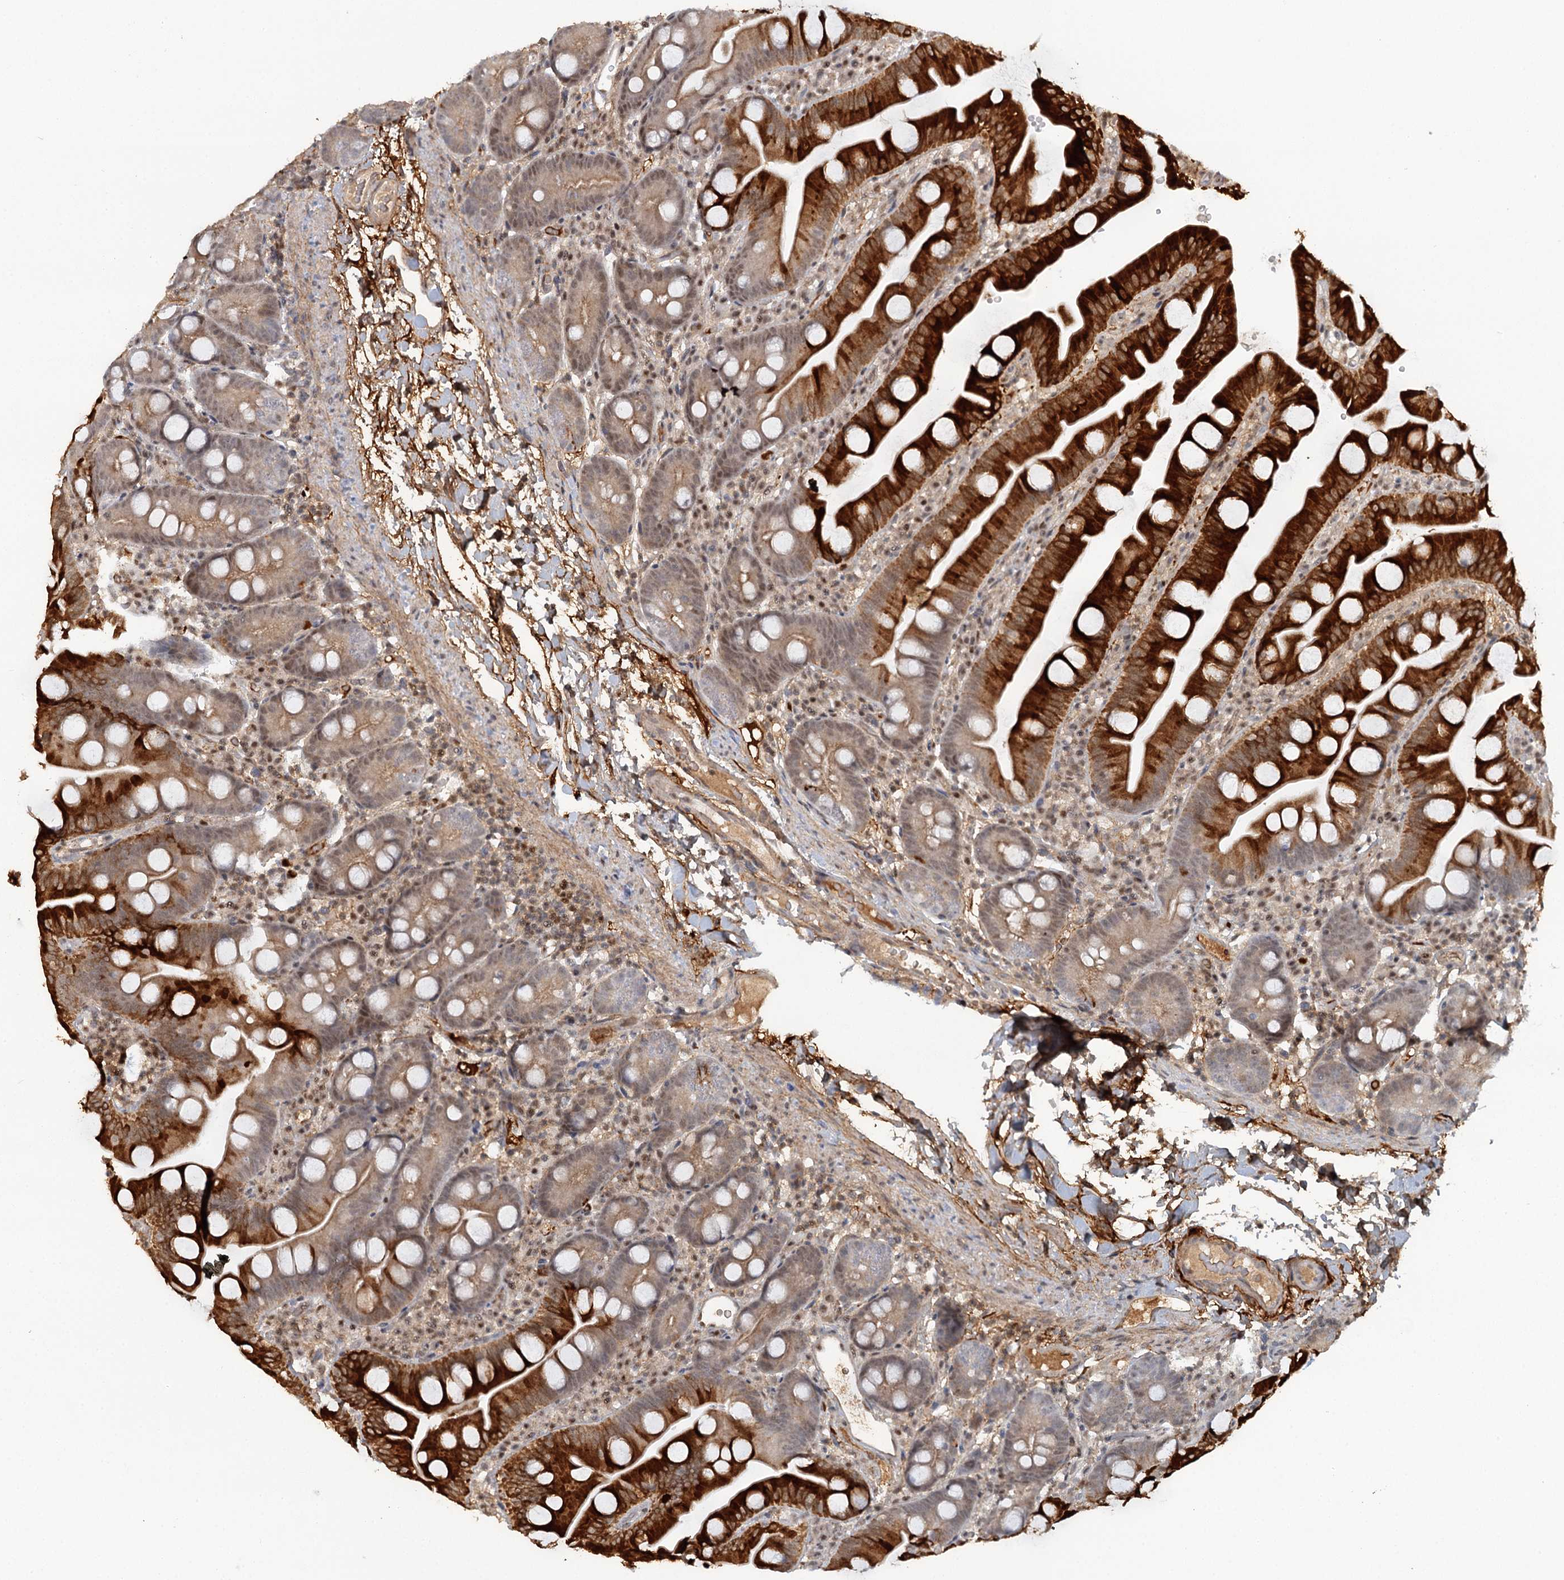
{"staining": {"intensity": "strong", "quantity": ">75%", "location": "cytoplasmic/membranous"}, "tissue": "small intestine", "cell_type": "Glandular cells", "image_type": "normal", "snomed": [{"axis": "morphology", "description": "Normal tissue, NOS"}, {"axis": "topography", "description": "Small intestine"}], "caption": "A micrograph showing strong cytoplasmic/membranous positivity in about >75% of glandular cells in benign small intestine, as visualized by brown immunohistochemical staining.", "gene": "GPATCH11", "patient": {"sex": "female", "age": 68}}